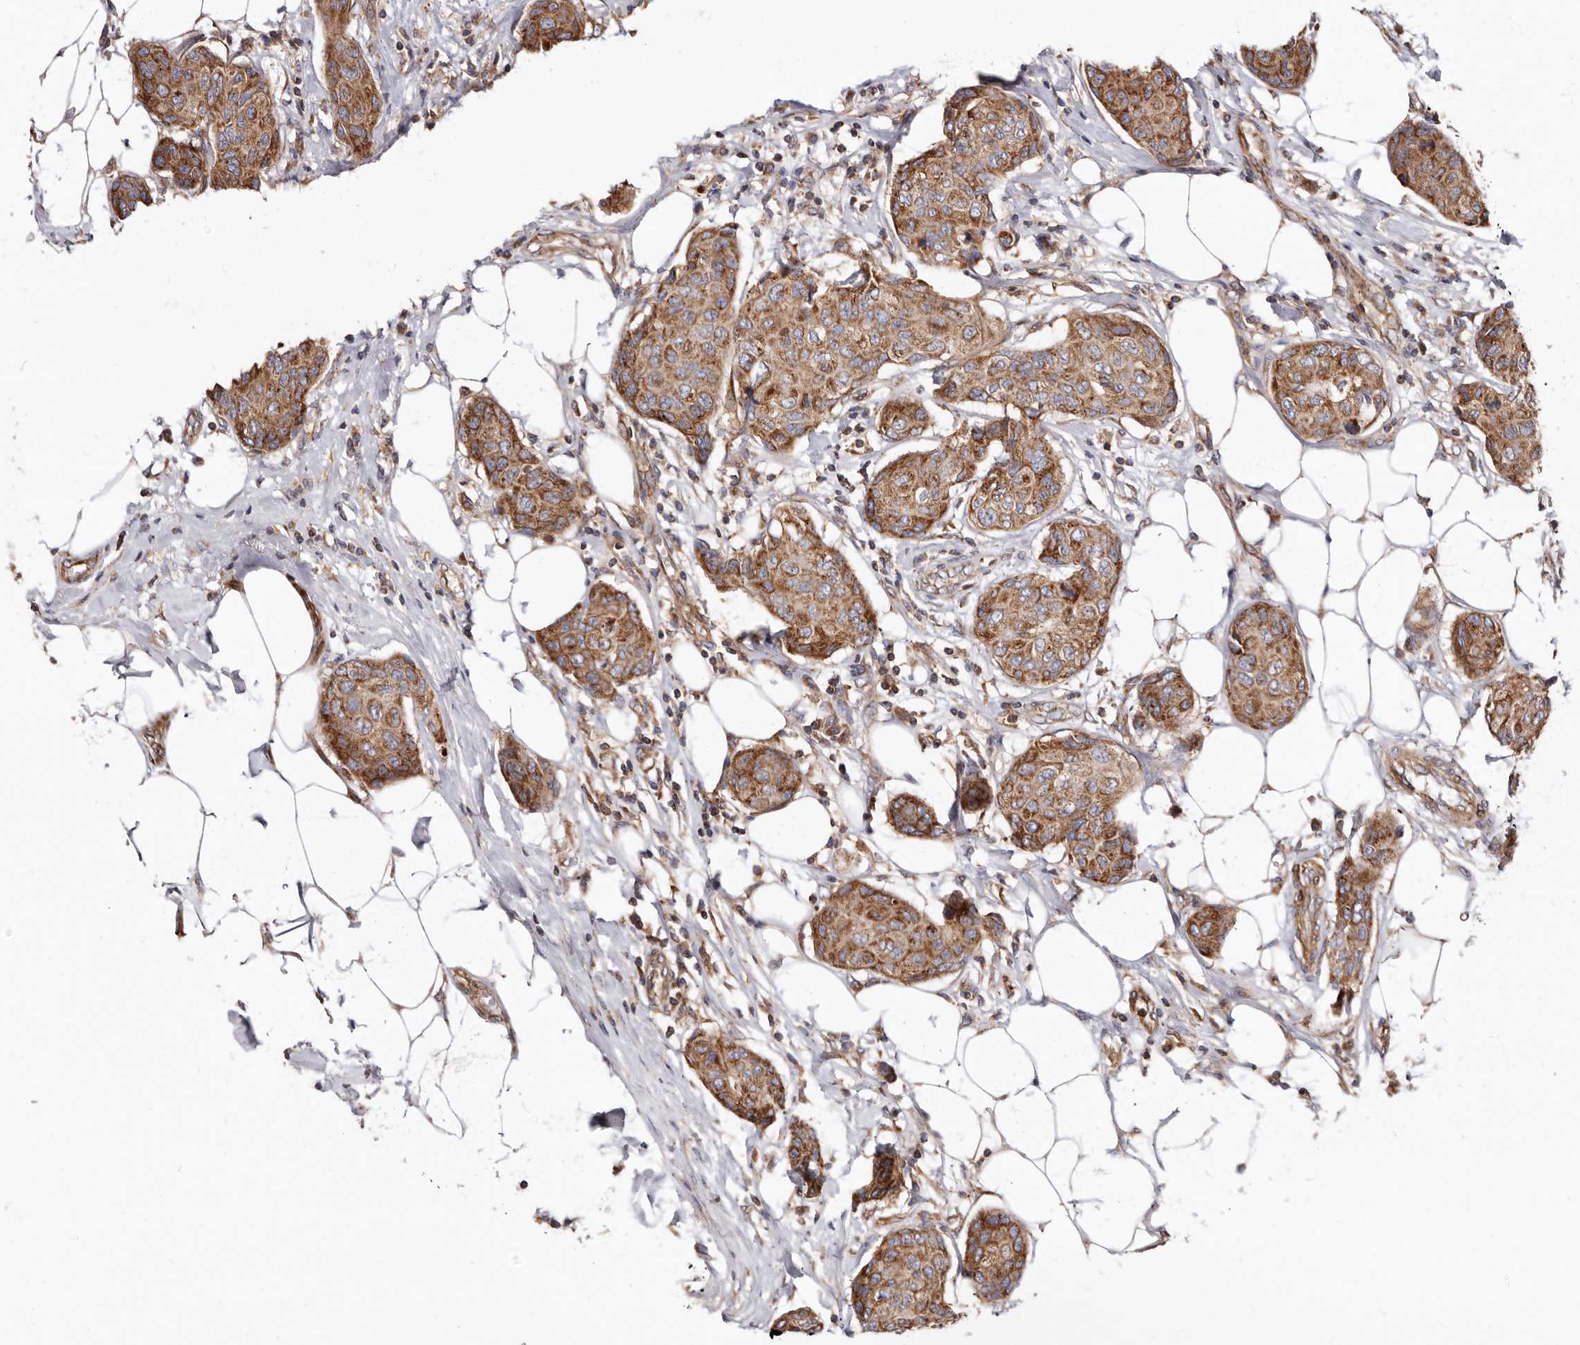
{"staining": {"intensity": "moderate", "quantity": ">75%", "location": "cytoplasmic/membranous"}, "tissue": "breast cancer", "cell_type": "Tumor cells", "image_type": "cancer", "snomed": [{"axis": "morphology", "description": "Duct carcinoma"}, {"axis": "topography", "description": "Breast"}], "caption": "About >75% of tumor cells in human breast cancer (infiltrating ductal carcinoma) show moderate cytoplasmic/membranous protein positivity as visualized by brown immunohistochemical staining.", "gene": "COQ8B", "patient": {"sex": "female", "age": 80}}